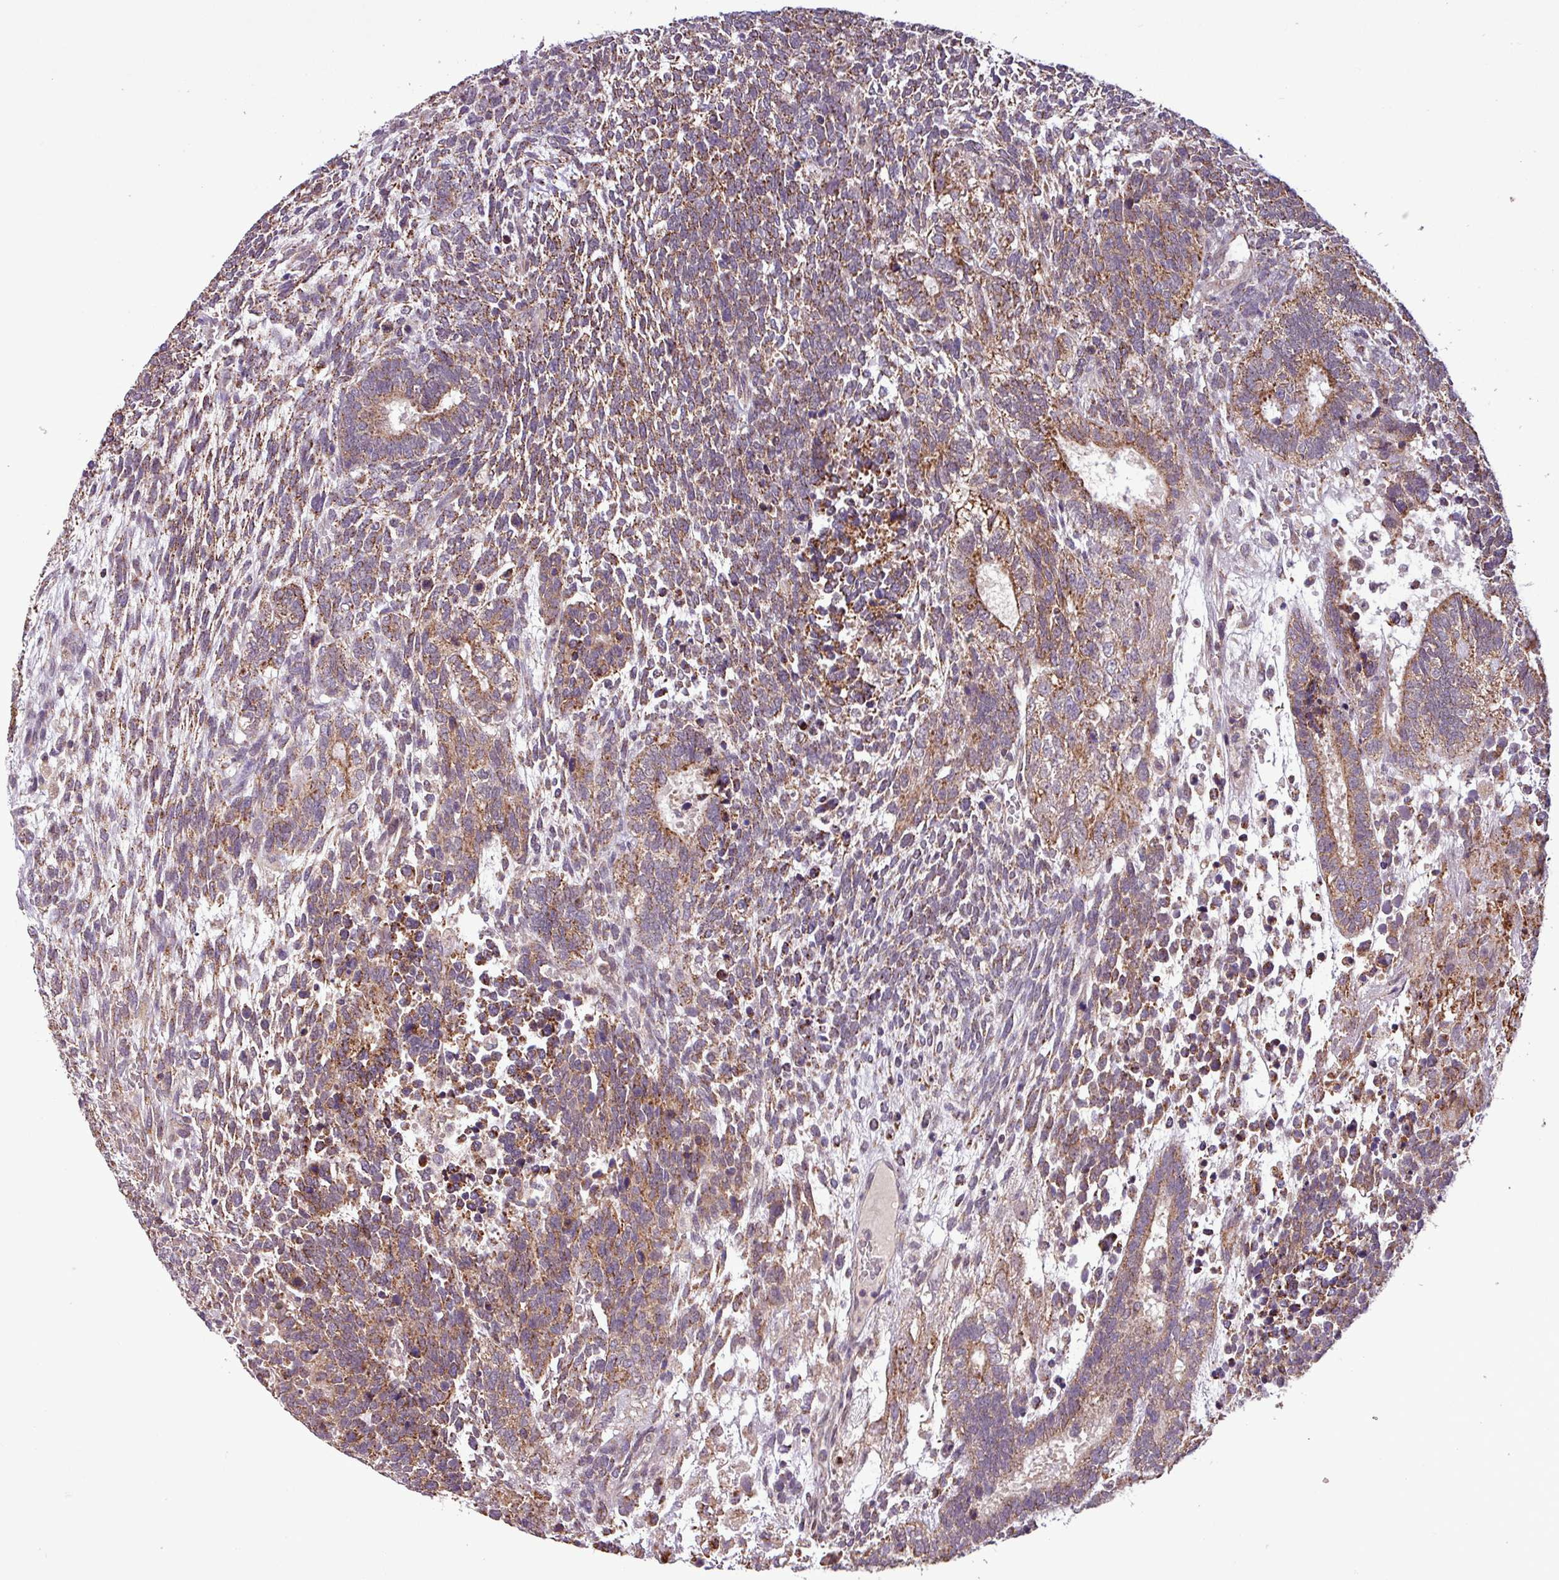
{"staining": {"intensity": "moderate", "quantity": ">75%", "location": "cytoplasmic/membranous"}, "tissue": "testis cancer", "cell_type": "Tumor cells", "image_type": "cancer", "snomed": [{"axis": "morphology", "description": "Carcinoma, Embryonal, NOS"}, {"axis": "topography", "description": "Testis"}], "caption": "Testis cancer was stained to show a protein in brown. There is medium levels of moderate cytoplasmic/membranous staining in about >75% of tumor cells.", "gene": "MCTP2", "patient": {"sex": "male", "age": 23}}